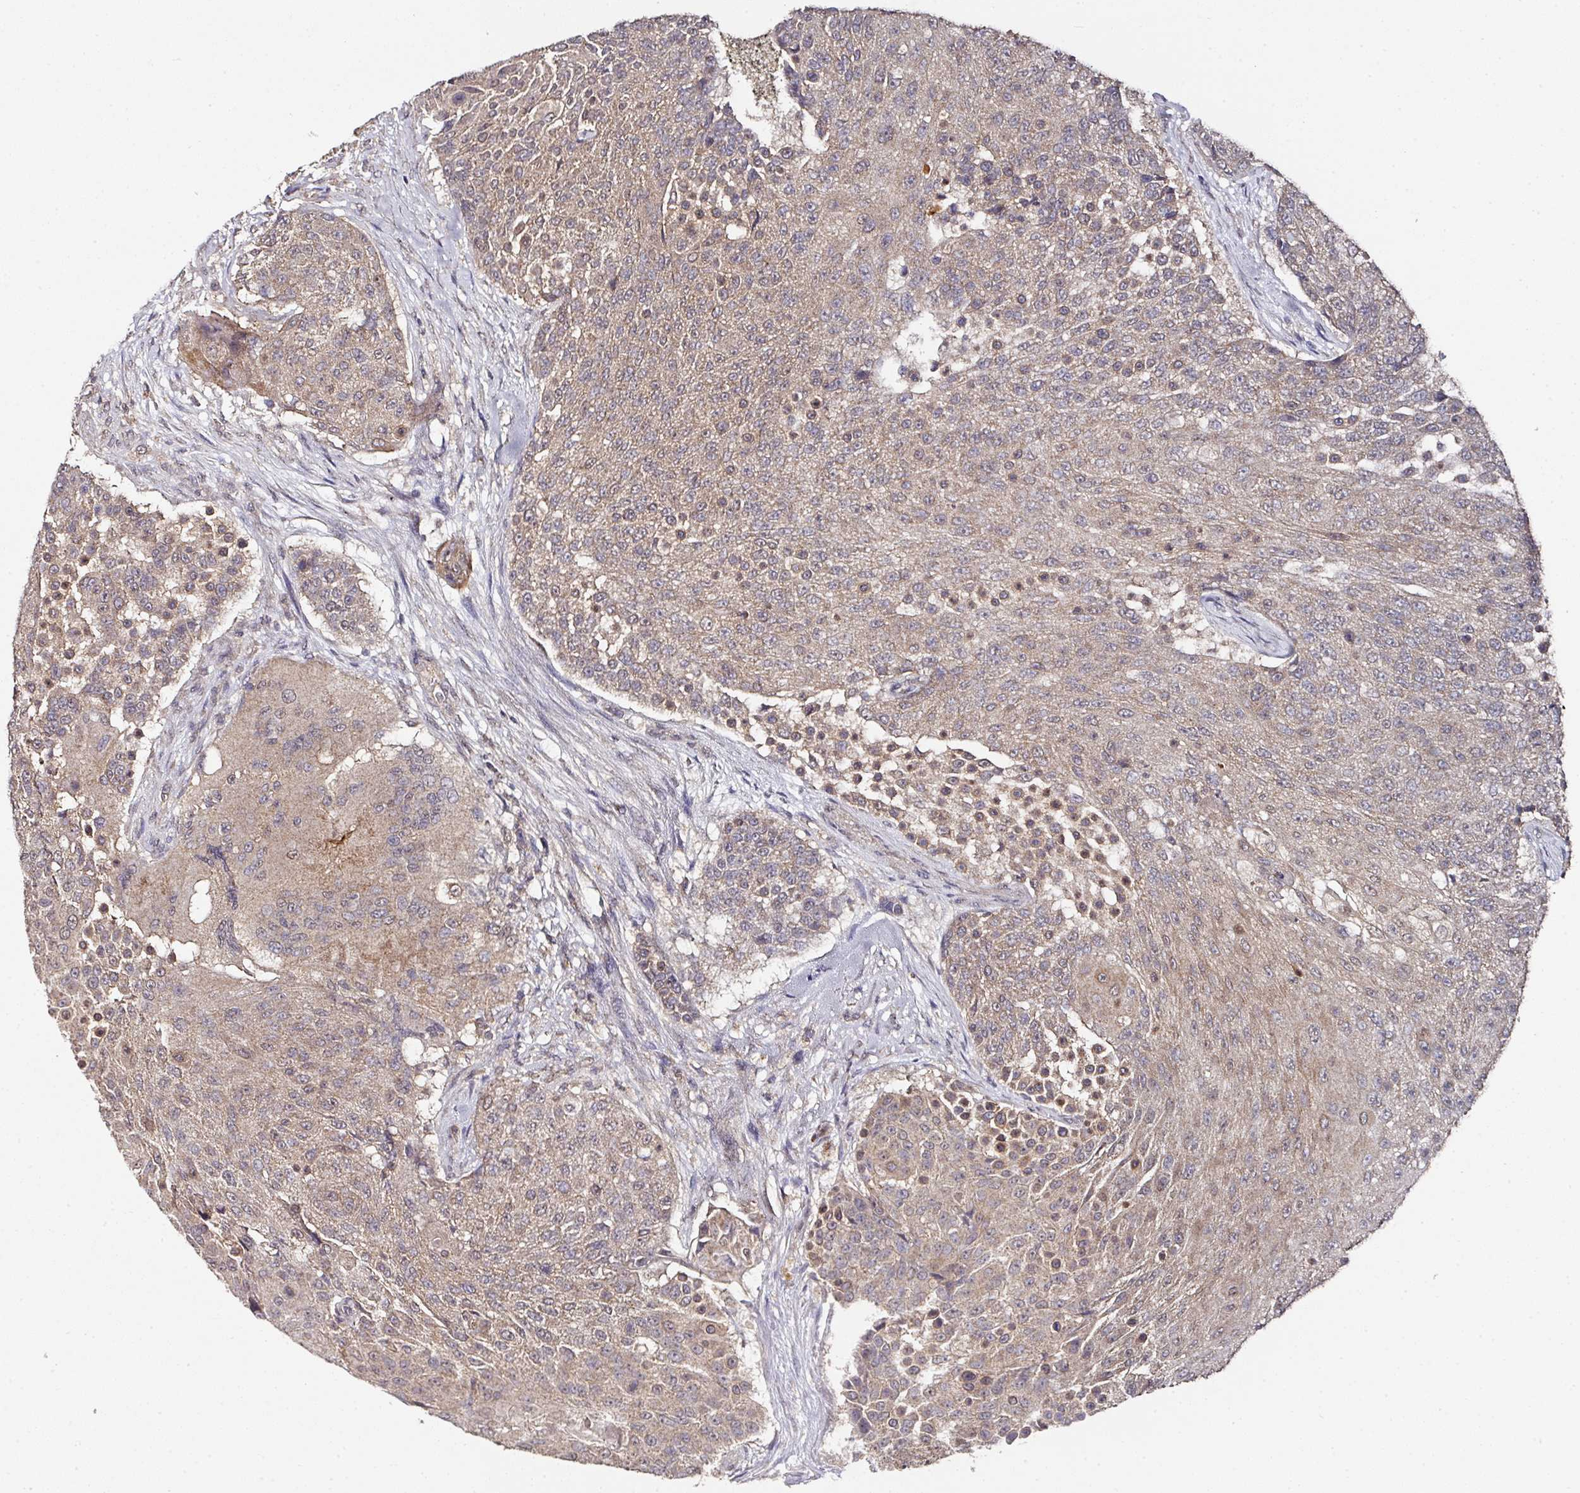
{"staining": {"intensity": "weak", "quantity": "25%-75%", "location": "cytoplasmic/membranous"}, "tissue": "urothelial cancer", "cell_type": "Tumor cells", "image_type": "cancer", "snomed": [{"axis": "morphology", "description": "Urothelial carcinoma, High grade"}, {"axis": "topography", "description": "Urinary bladder"}], "caption": "Urothelial cancer tissue exhibits weak cytoplasmic/membranous positivity in about 25%-75% of tumor cells, visualized by immunohistochemistry.", "gene": "EXTL3", "patient": {"sex": "female", "age": 63}}